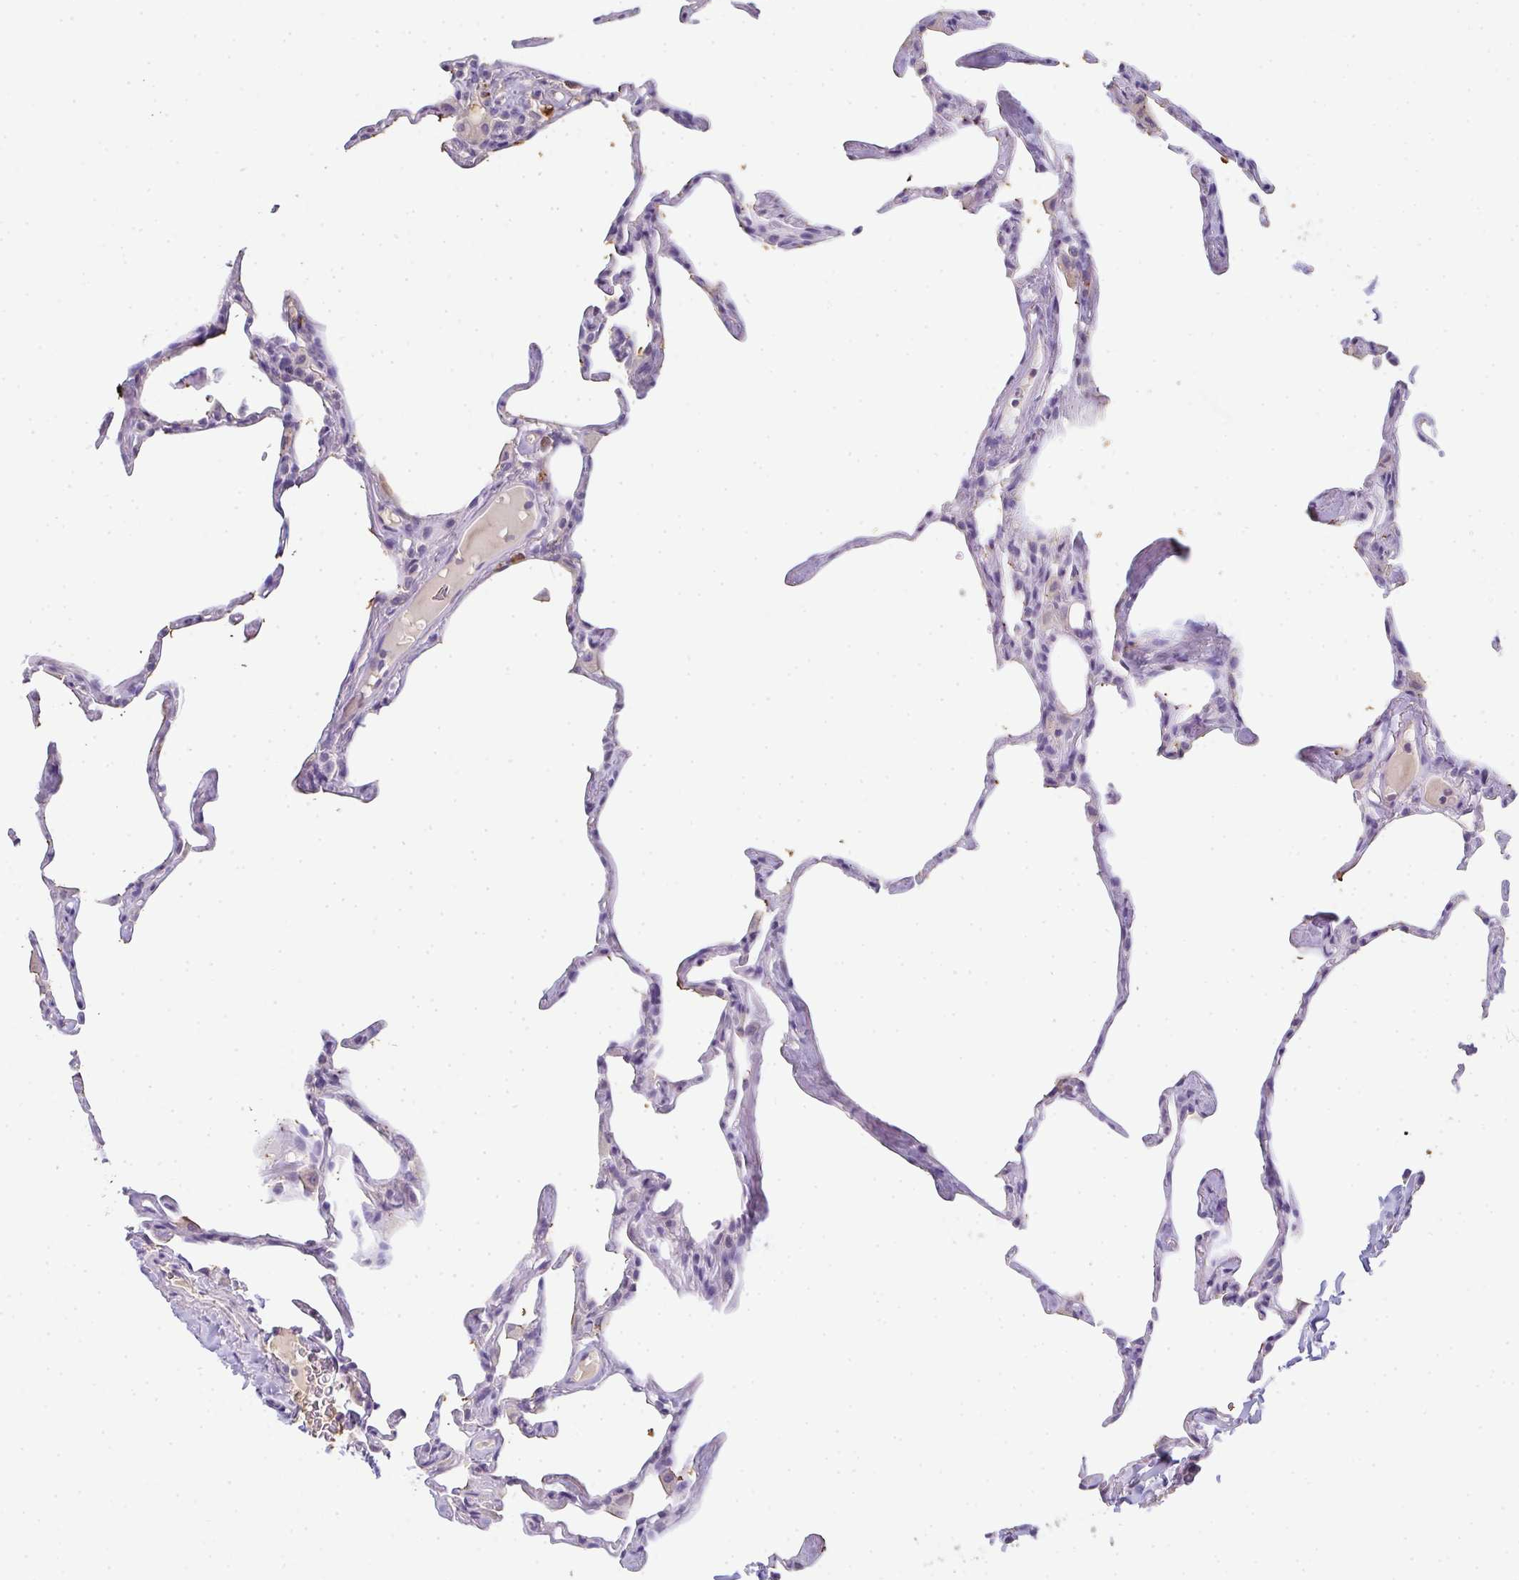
{"staining": {"intensity": "moderate", "quantity": "<25%", "location": "cytoplasmic/membranous"}, "tissue": "lung", "cell_type": "Alveolar cells", "image_type": "normal", "snomed": [{"axis": "morphology", "description": "Normal tissue, NOS"}, {"axis": "topography", "description": "Lung"}], "caption": "A brown stain labels moderate cytoplasmic/membranous staining of a protein in alveolar cells of unremarkable lung. (brown staining indicates protein expression, while blue staining denotes nuclei).", "gene": "ZNF215", "patient": {"sex": "male", "age": 65}}